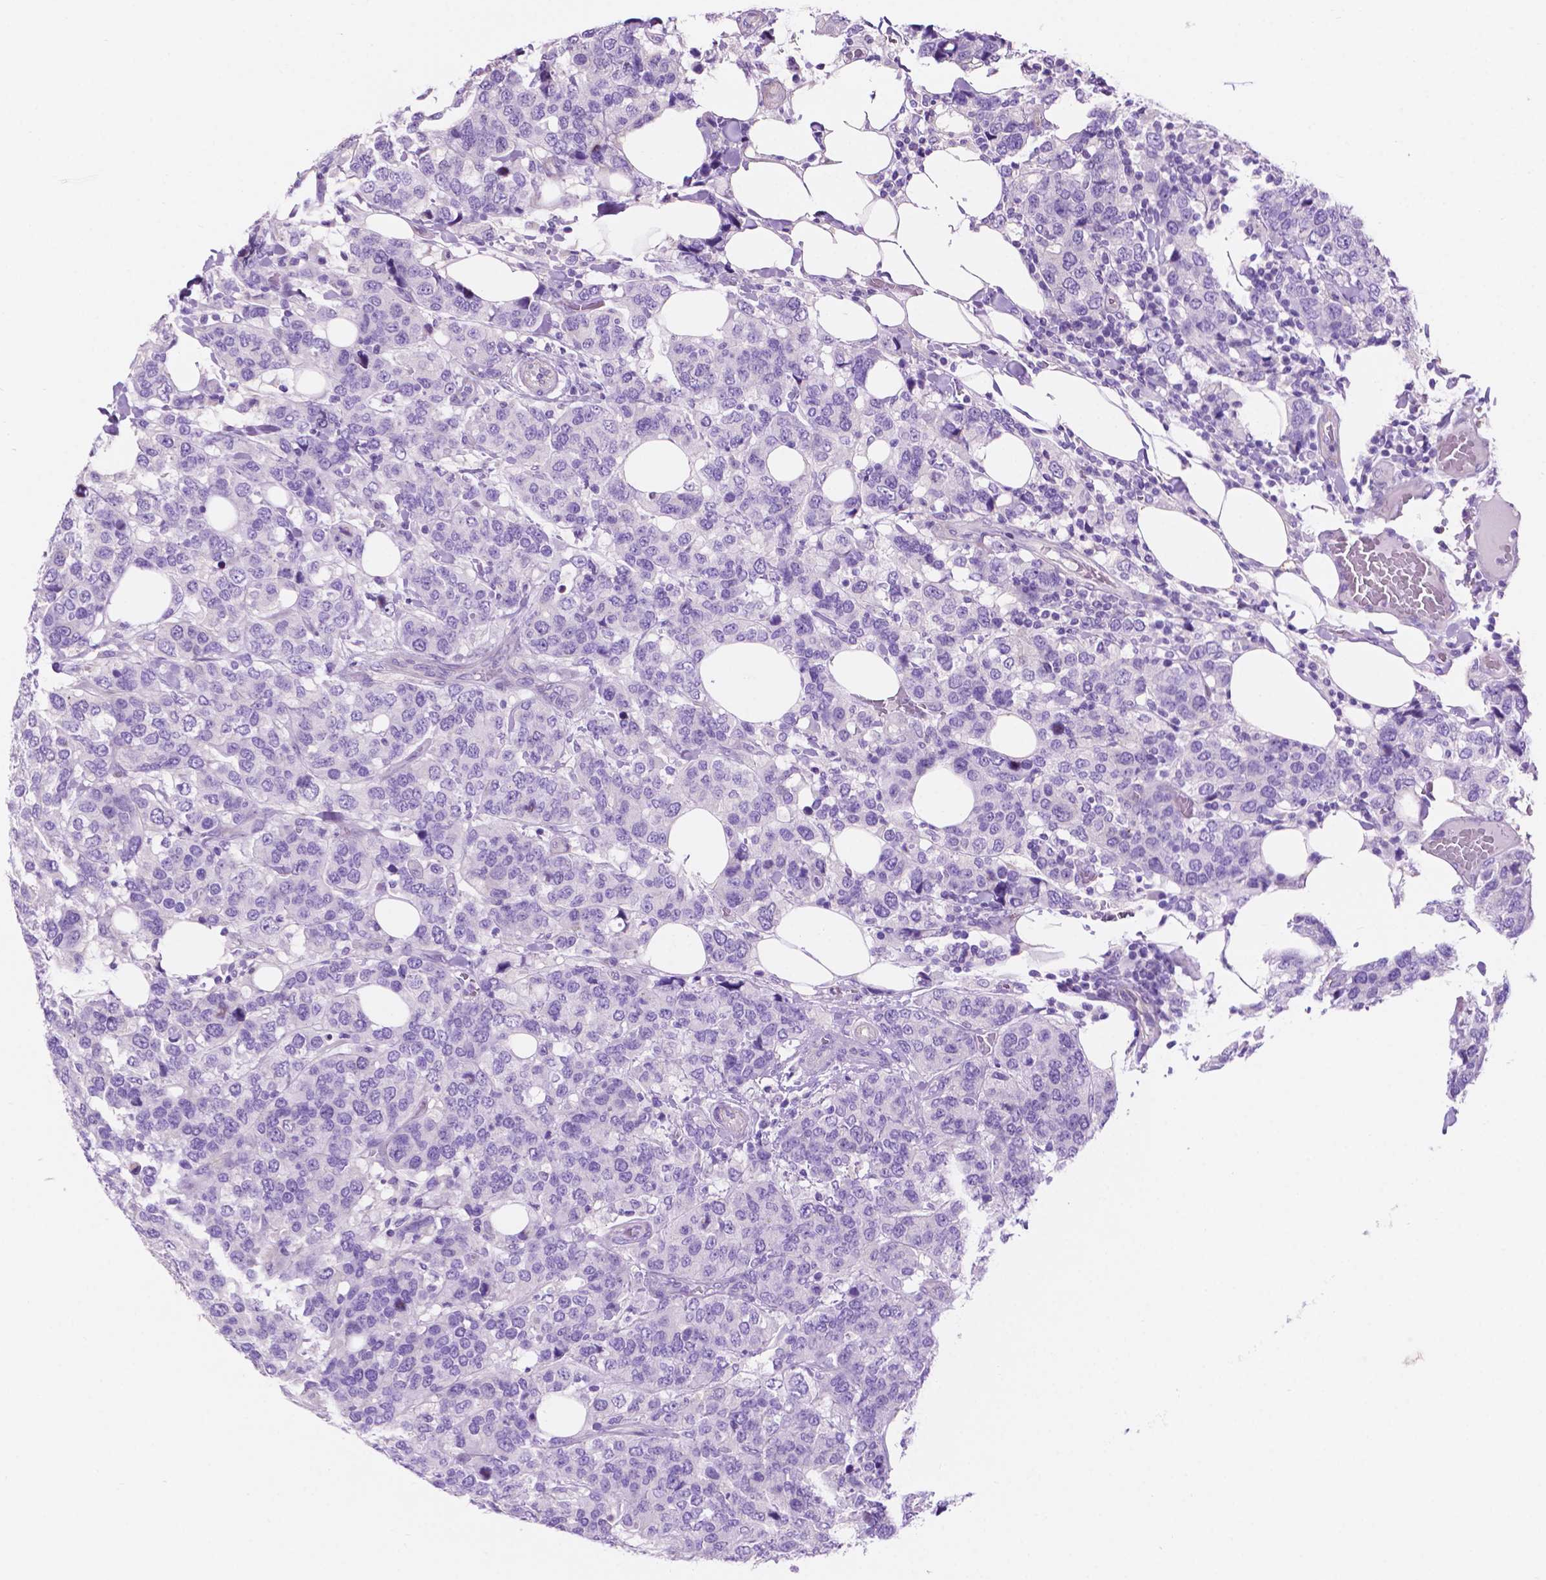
{"staining": {"intensity": "negative", "quantity": "none", "location": "none"}, "tissue": "breast cancer", "cell_type": "Tumor cells", "image_type": "cancer", "snomed": [{"axis": "morphology", "description": "Lobular carcinoma"}, {"axis": "topography", "description": "Breast"}], "caption": "Immunohistochemistry of breast lobular carcinoma shows no positivity in tumor cells.", "gene": "IGFN1", "patient": {"sex": "female", "age": 59}}